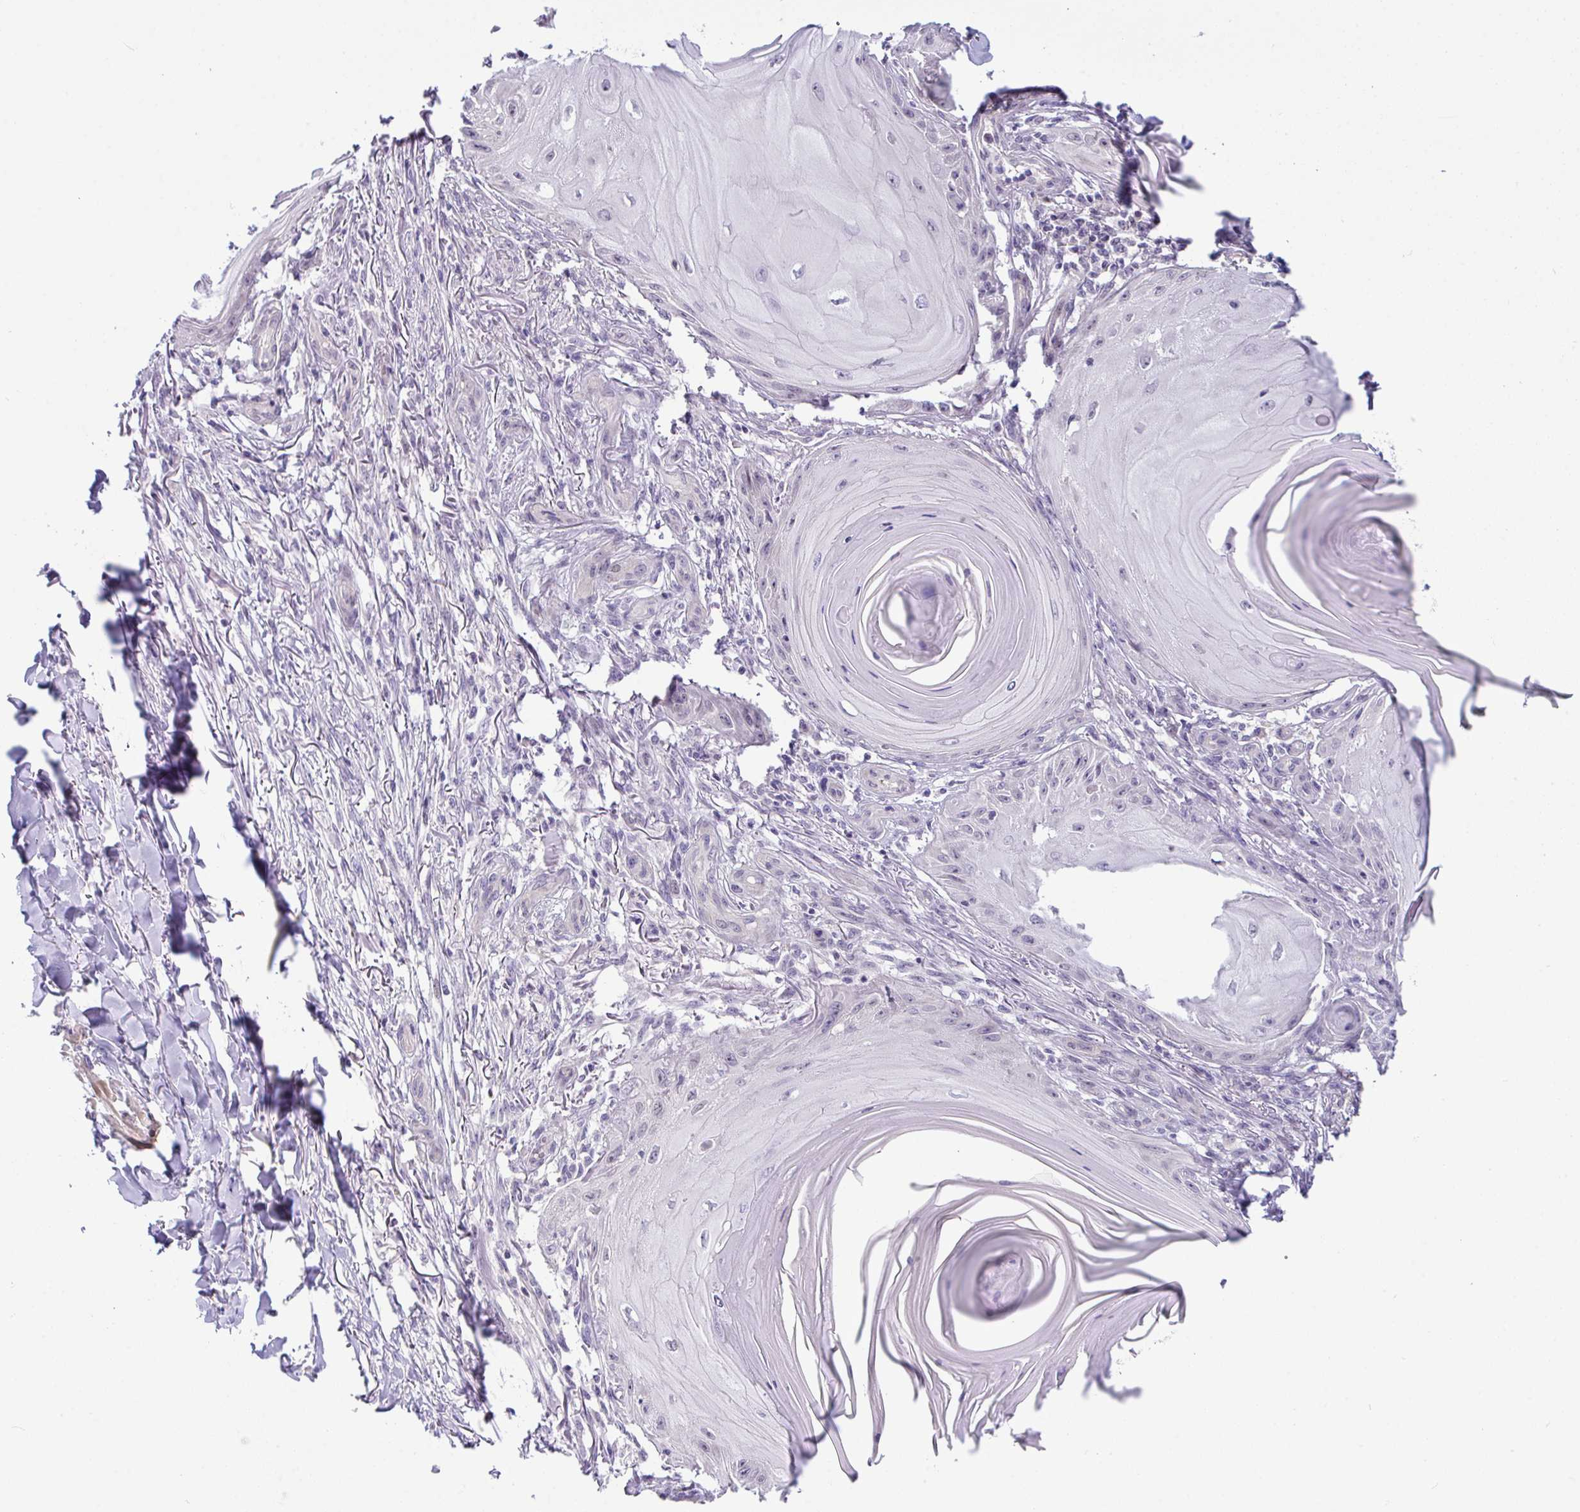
{"staining": {"intensity": "negative", "quantity": "none", "location": "none"}, "tissue": "skin cancer", "cell_type": "Tumor cells", "image_type": "cancer", "snomed": [{"axis": "morphology", "description": "Squamous cell carcinoma, NOS"}, {"axis": "topography", "description": "Skin"}], "caption": "Tumor cells are negative for protein expression in human skin squamous cell carcinoma.", "gene": "USP35", "patient": {"sex": "female", "age": 77}}